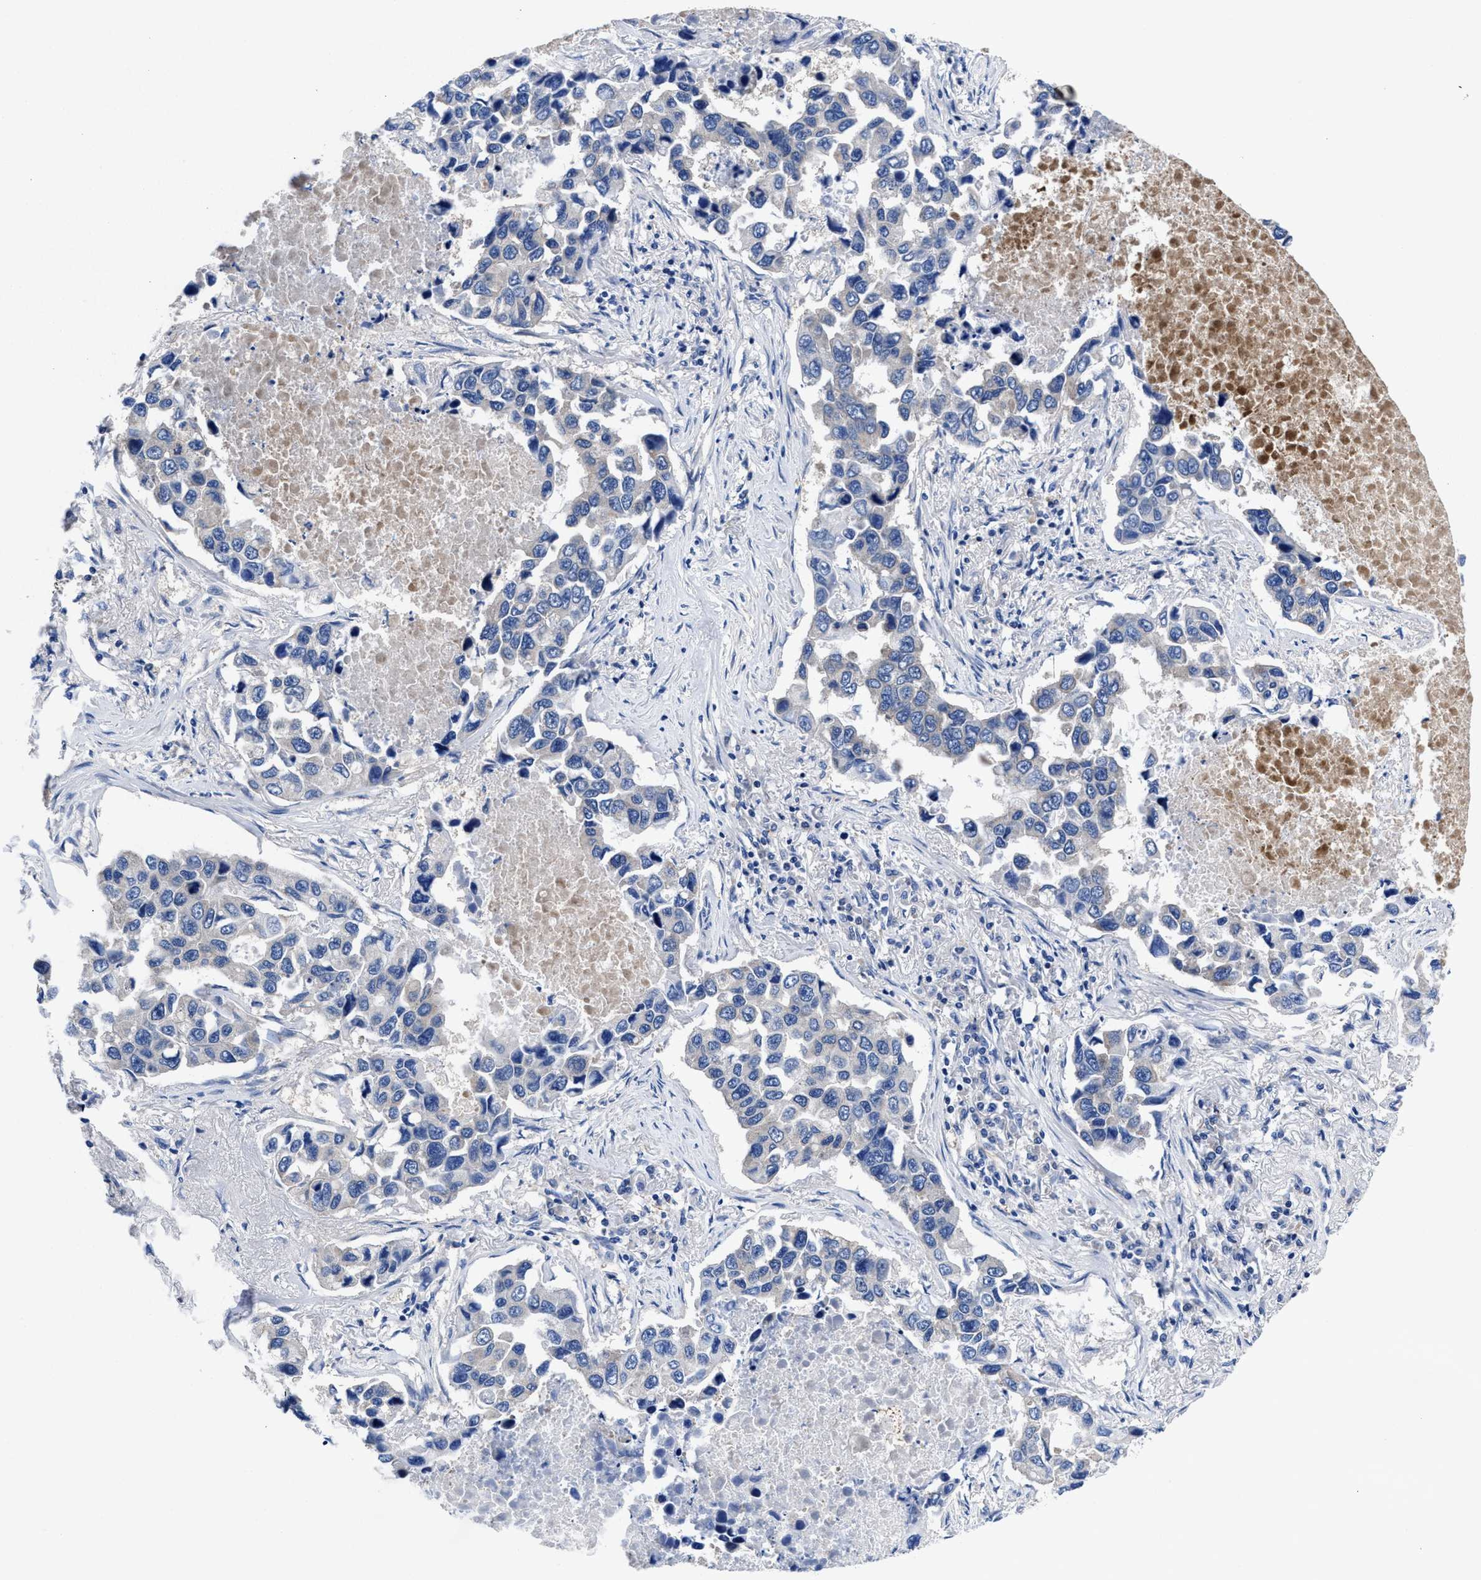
{"staining": {"intensity": "negative", "quantity": "none", "location": "none"}, "tissue": "lung cancer", "cell_type": "Tumor cells", "image_type": "cancer", "snomed": [{"axis": "morphology", "description": "Adenocarcinoma, NOS"}, {"axis": "topography", "description": "Lung"}], "caption": "Protein analysis of lung cancer displays no significant positivity in tumor cells.", "gene": "DHRS13", "patient": {"sex": "male", "age": 64}}